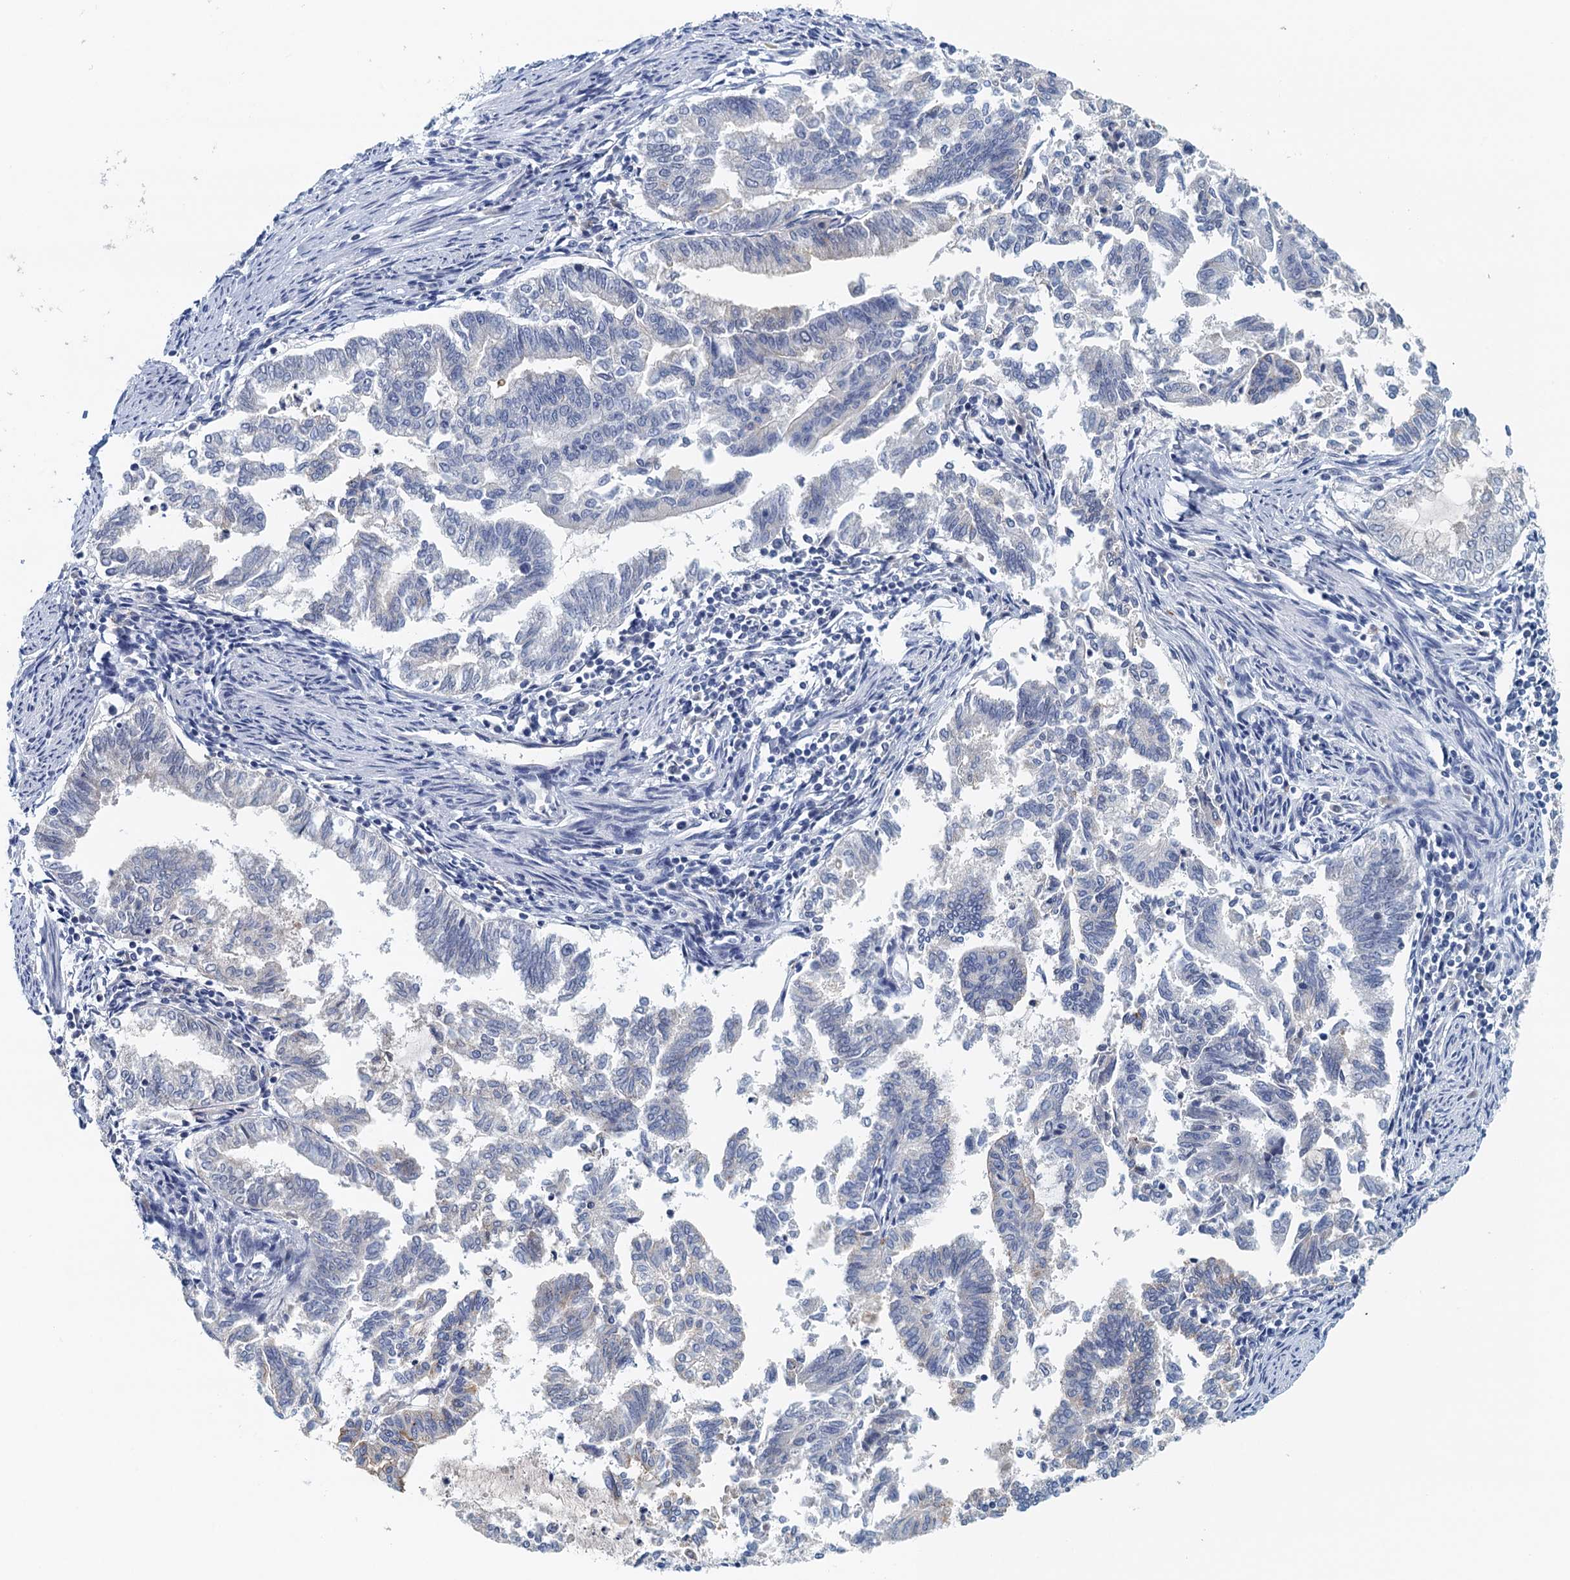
{"staining": {"intensity": "negative", "quantity": "none", "location": "none"}, "tissue": "endometrial cancer", "cell_type": "Tumor cells", "image_type": "cancer", "snomed": [{"axis": "morphology", "description": "Adenocarcinoma, NOS"}, {"axis": "topography", "description": "Endometrium"}], "caption": "This is a photomicrograph of IHC staining of endometrial cancer, which shows no expression in tumor cells. (DAB IHC visualized using brightfield microscopy, high magnification).", "gene": "NUBP2", "patient": {"sex": "female", "age": 79}}